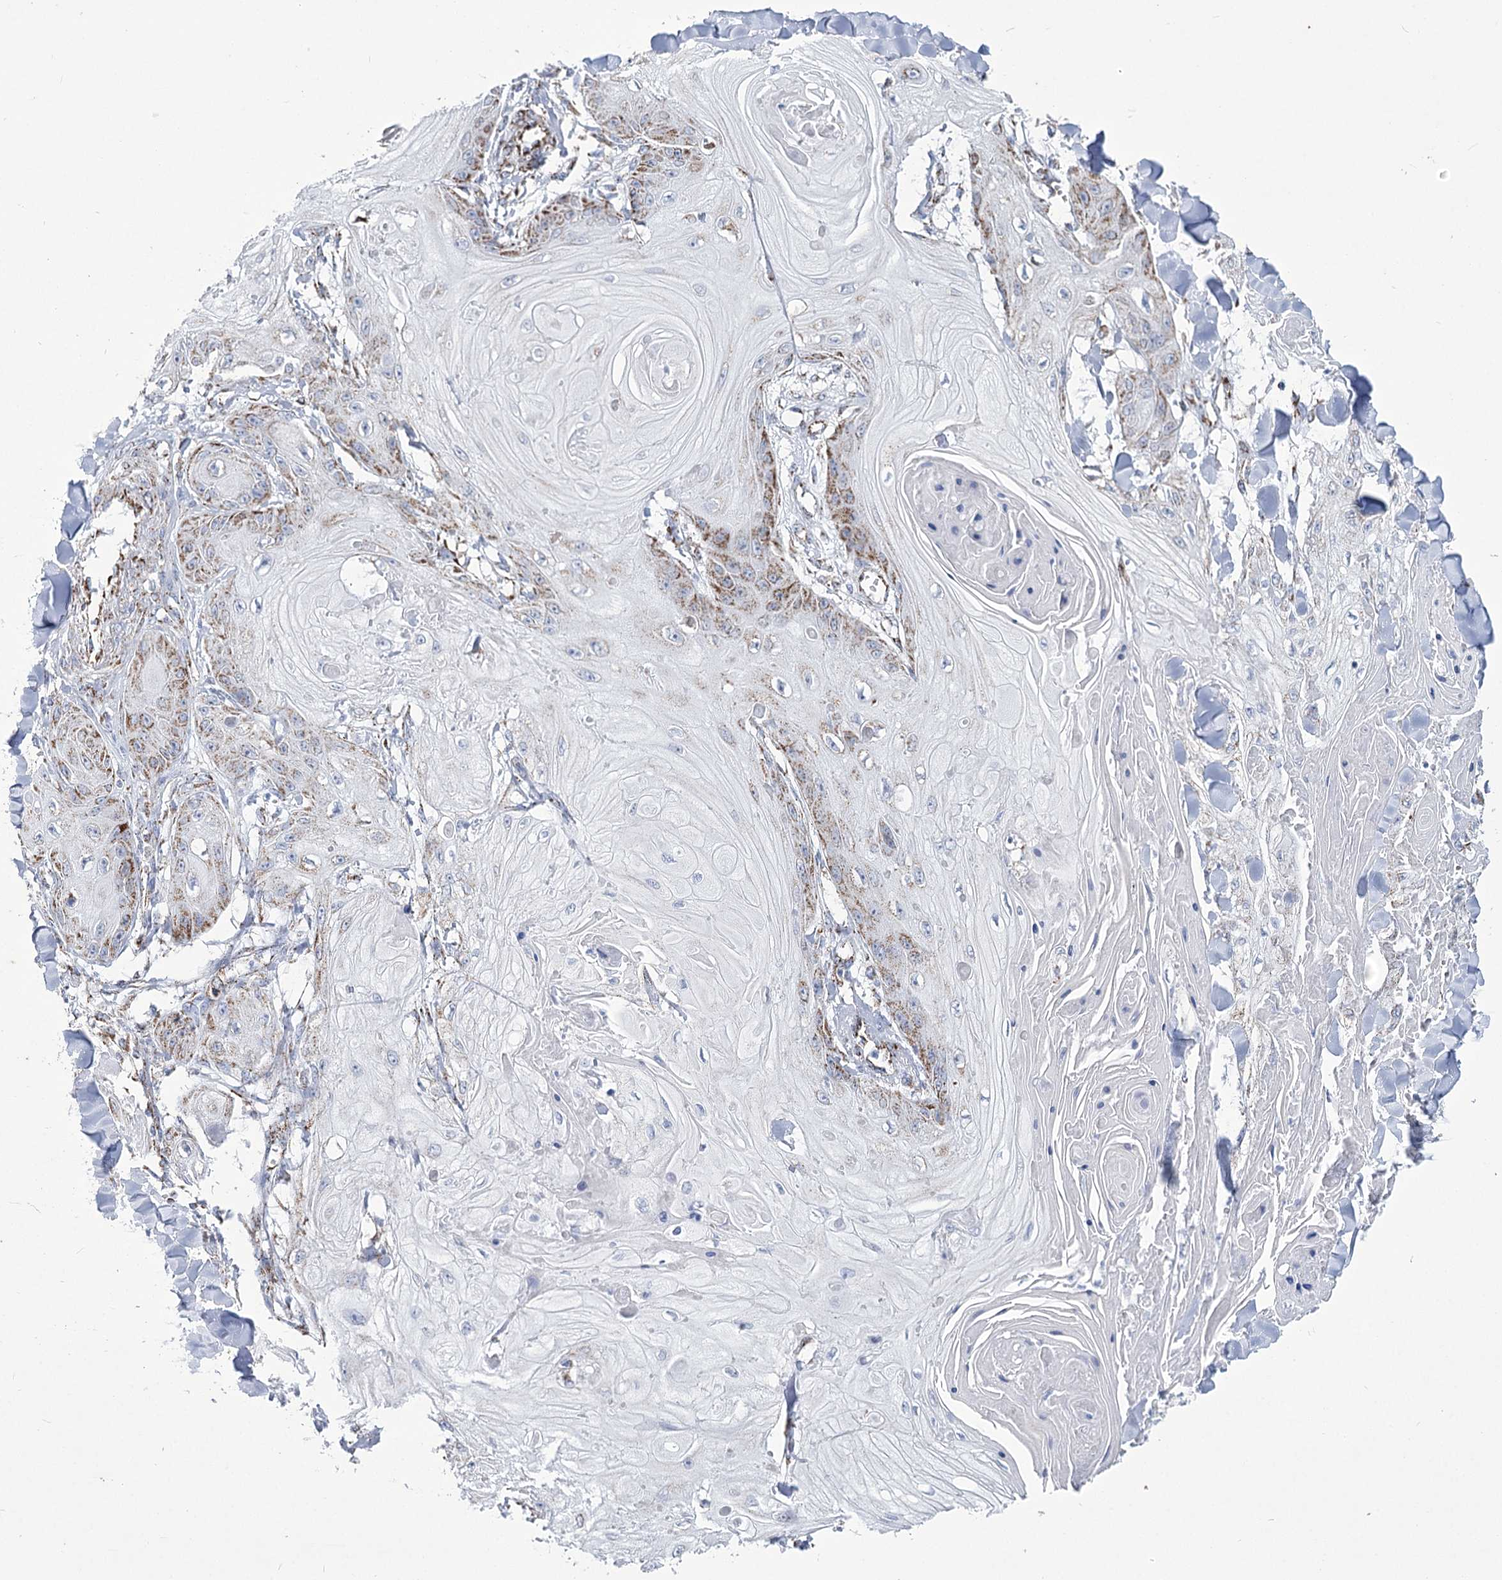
{"staining": {"intensity": "moderate", "quantity": "<25%", "location": "cytoplasmic/membranous"}, "tissue": "skin cancer", "cell_type": "Tumor cells", "image_type": "cancer", "snomed": [{"axis": "morphology", "description": "Squamous cell carcinoma, NOS"}, {"axis": "topography", "description": "Skin"}], "caption": "The photomicrograph demonstrates staining of skin cancer, revealing moderate cytoplasmic/membranous protein staining (brown color) within tumor cells.", "gene": "PDHB", "patient": {"sex": "male", "age": 74}}